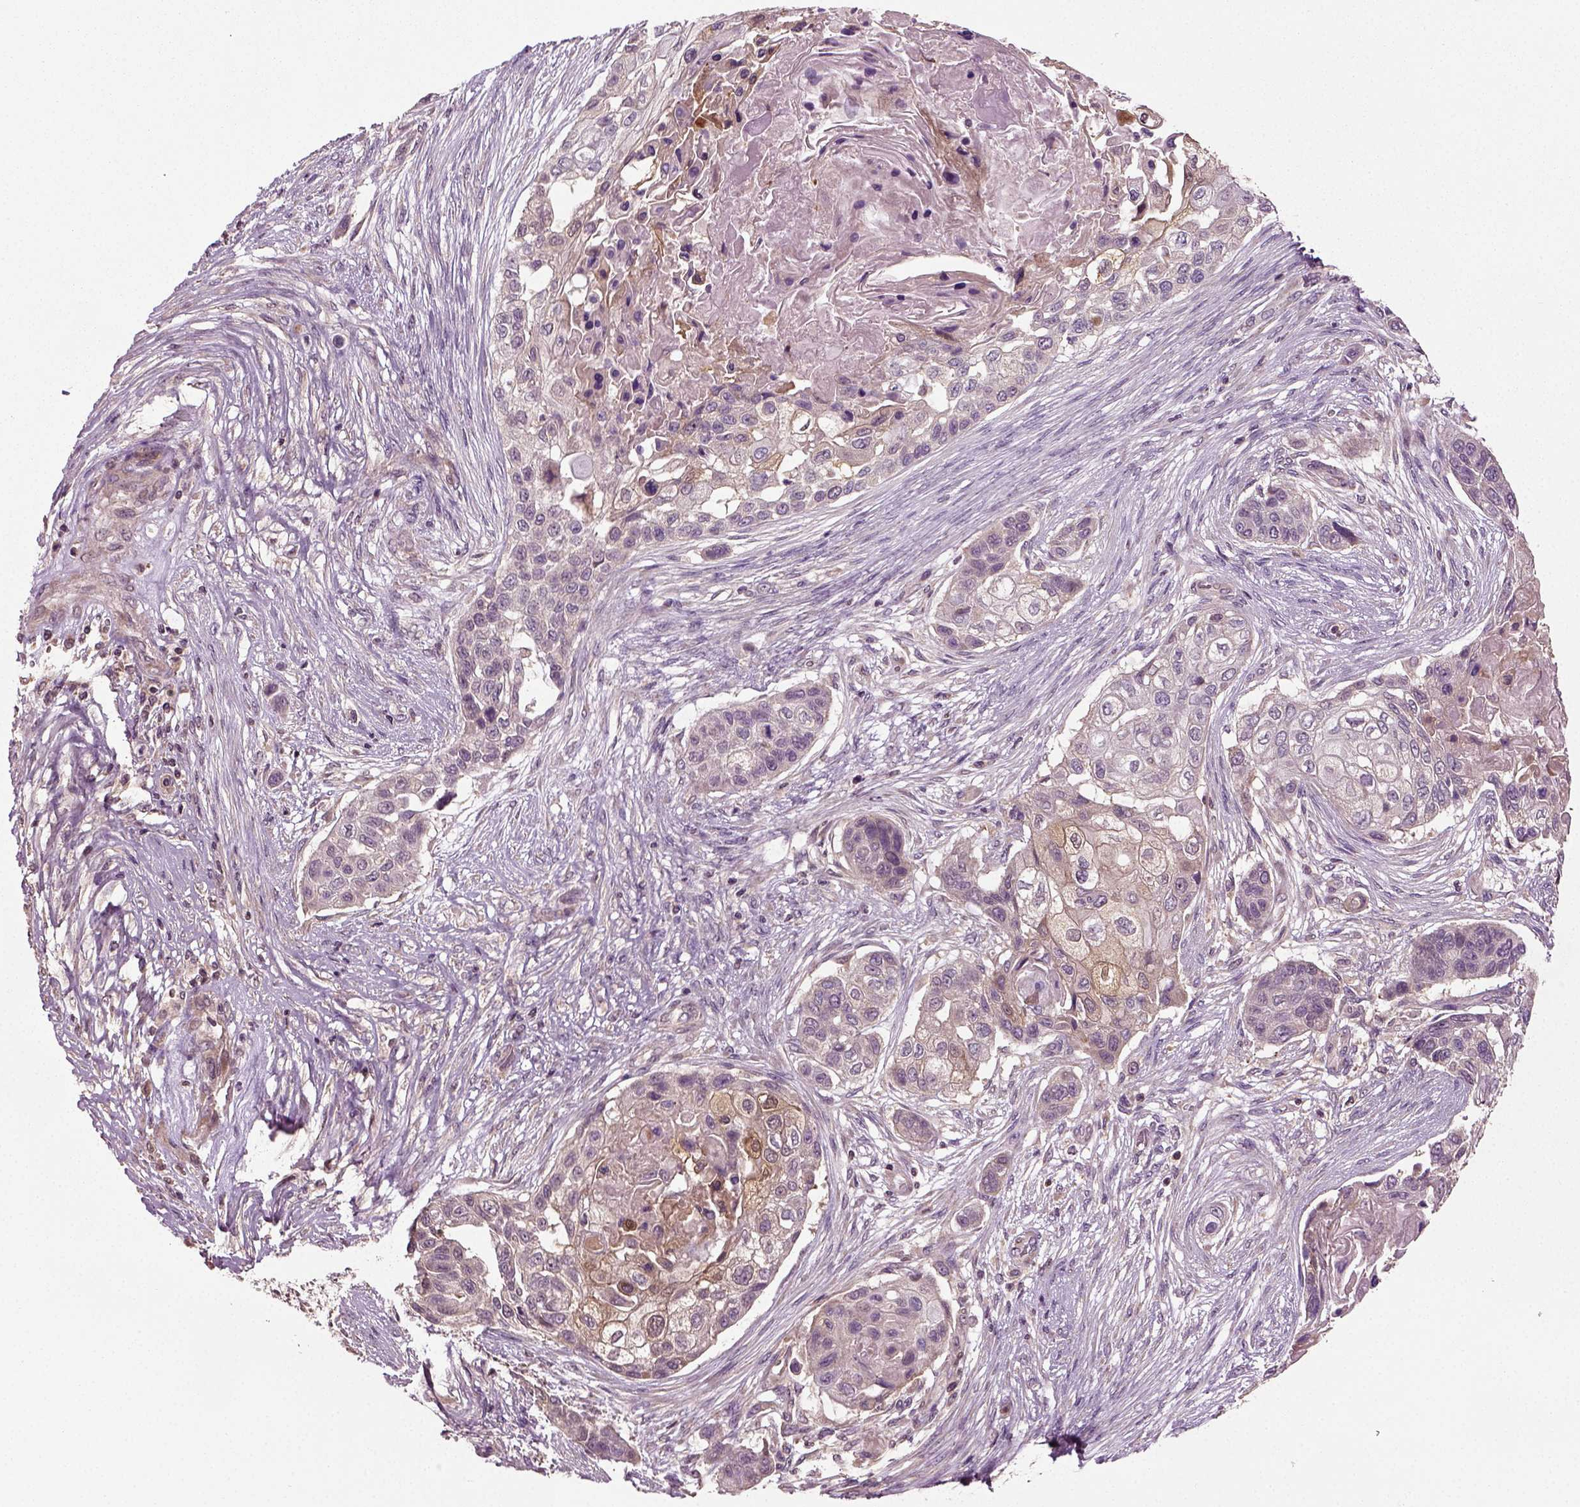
{"staining": {"intensity": "moderate", "quantity": "<25%", "location": "cytoplasmic/membranous"}, "tissue": "lung cancer", "cell_type": "Tumor cells", "image_type": "cancer", "snomed": [{"axis": "morphology", "description": "Squamous cell carcinoma, NOS"}, {"axis": "topography", "description": "Lung"}], "caption": "Brown immunohistochemical staining in human lung squamous cell carcinoma exhibits moderate cytoplasmic/membranous expression in approximately <25% of tumor cells. The staining is performed using DAB brown chromogen to label protein expression. The nuclei are counter-stained blue using hematoxylin.", "gene": "ERV3-1", "patient": {"sex": "male", "age": 69}}